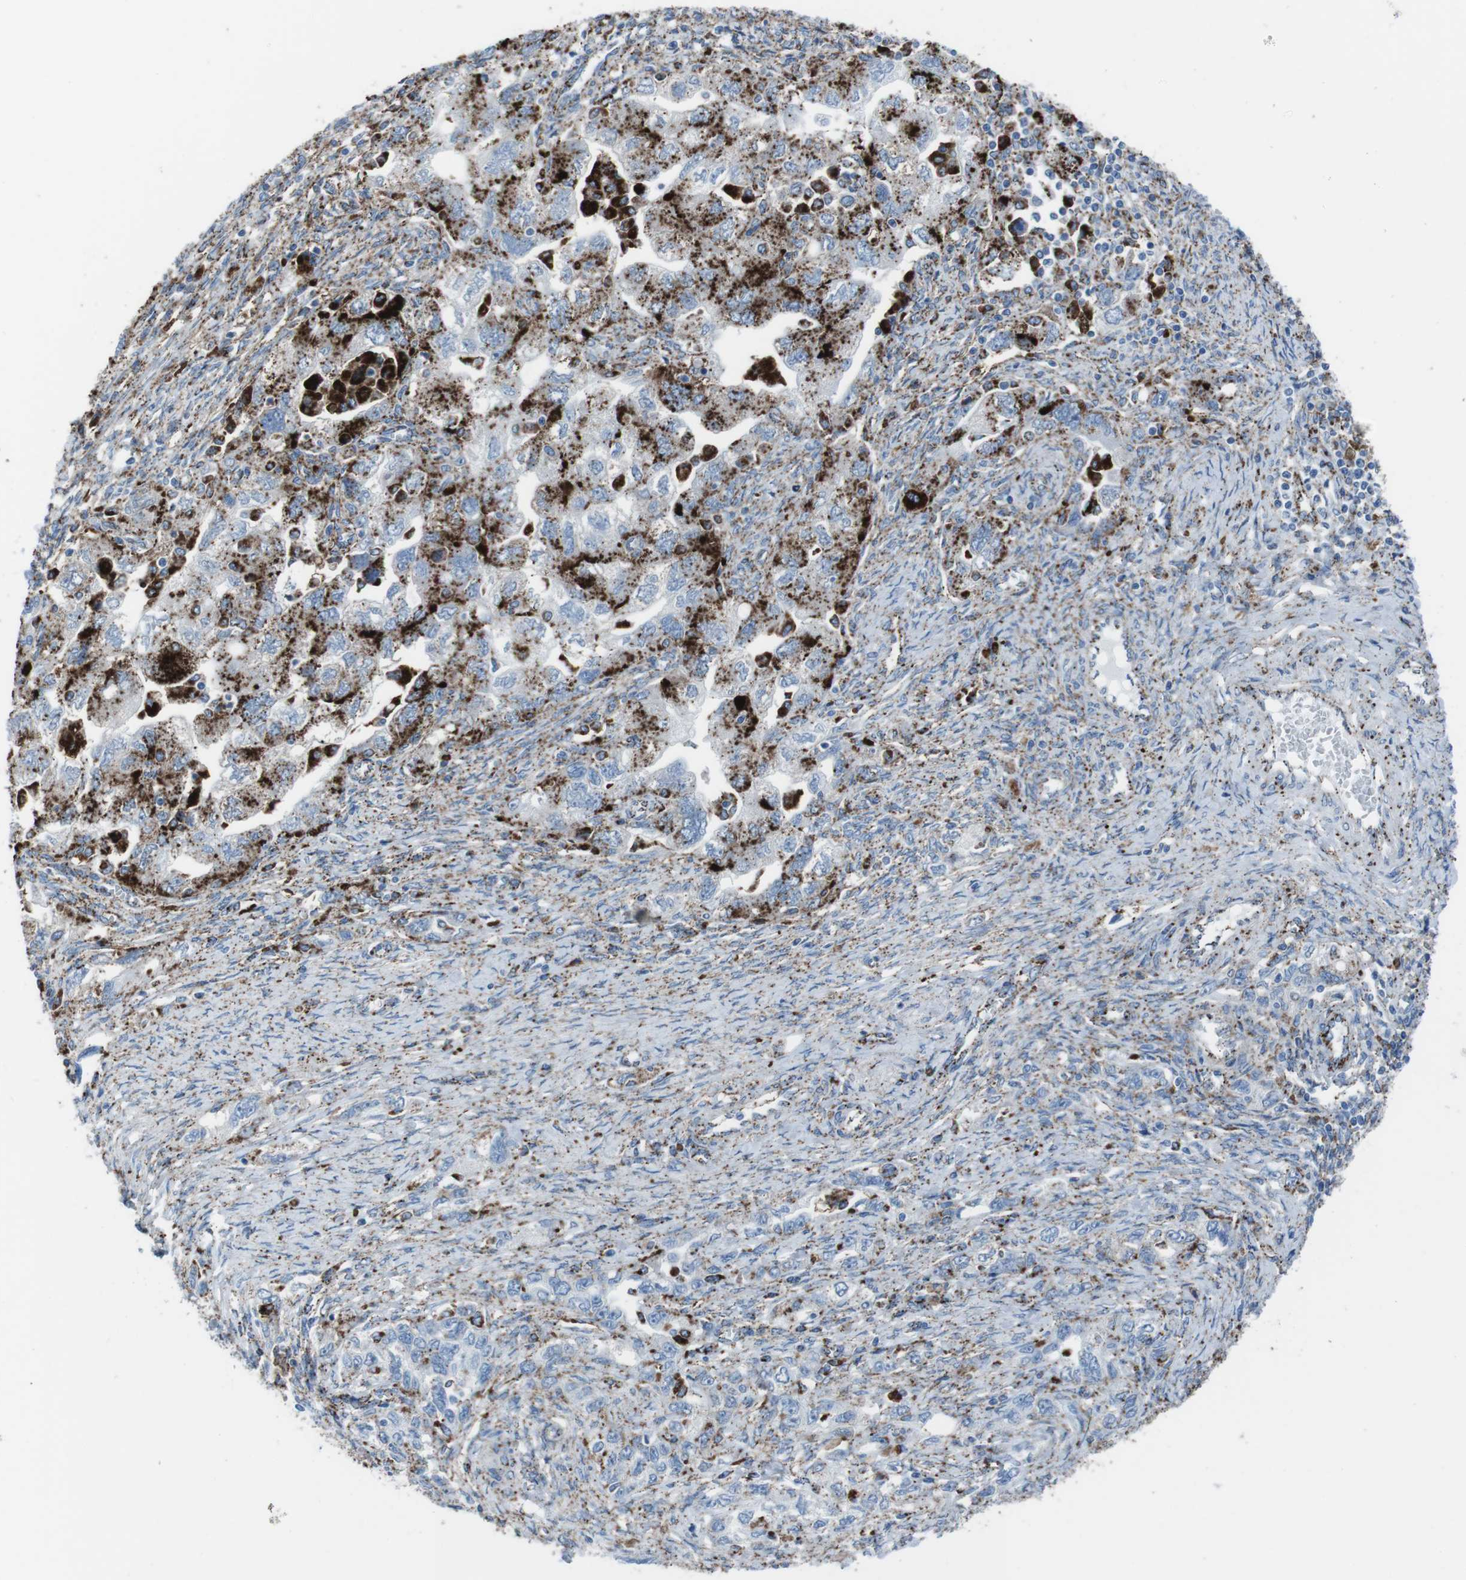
{"staining": {"intensity": "strong", "quantity": ">75%", "location": "cytoplasmic/membranous"}, "tissue": "ovarian cancer", "cell_type": "Tumor cells", "image_type": "cancer", "snomed": [{"axis": "morphology", "description": "Carcinoma, NOS"}, {"axis": "morphology", "description": "Cystadenocarcinoma, serous, NOS"}, {"axis": "topography", "description": "Ovary"}], "caption": "Ovarian cancer was stained to show a protein in brown. There is high levels of strong cytoplasmic/membranous expression in approximately >75% of tumor cells. Using DAB (brown) and hematoxylin (blue) stains, captured at high magnification using brightfield microscopy.", "gene": "SCARB2", "patient": {"sex": "female", "age": 69}}